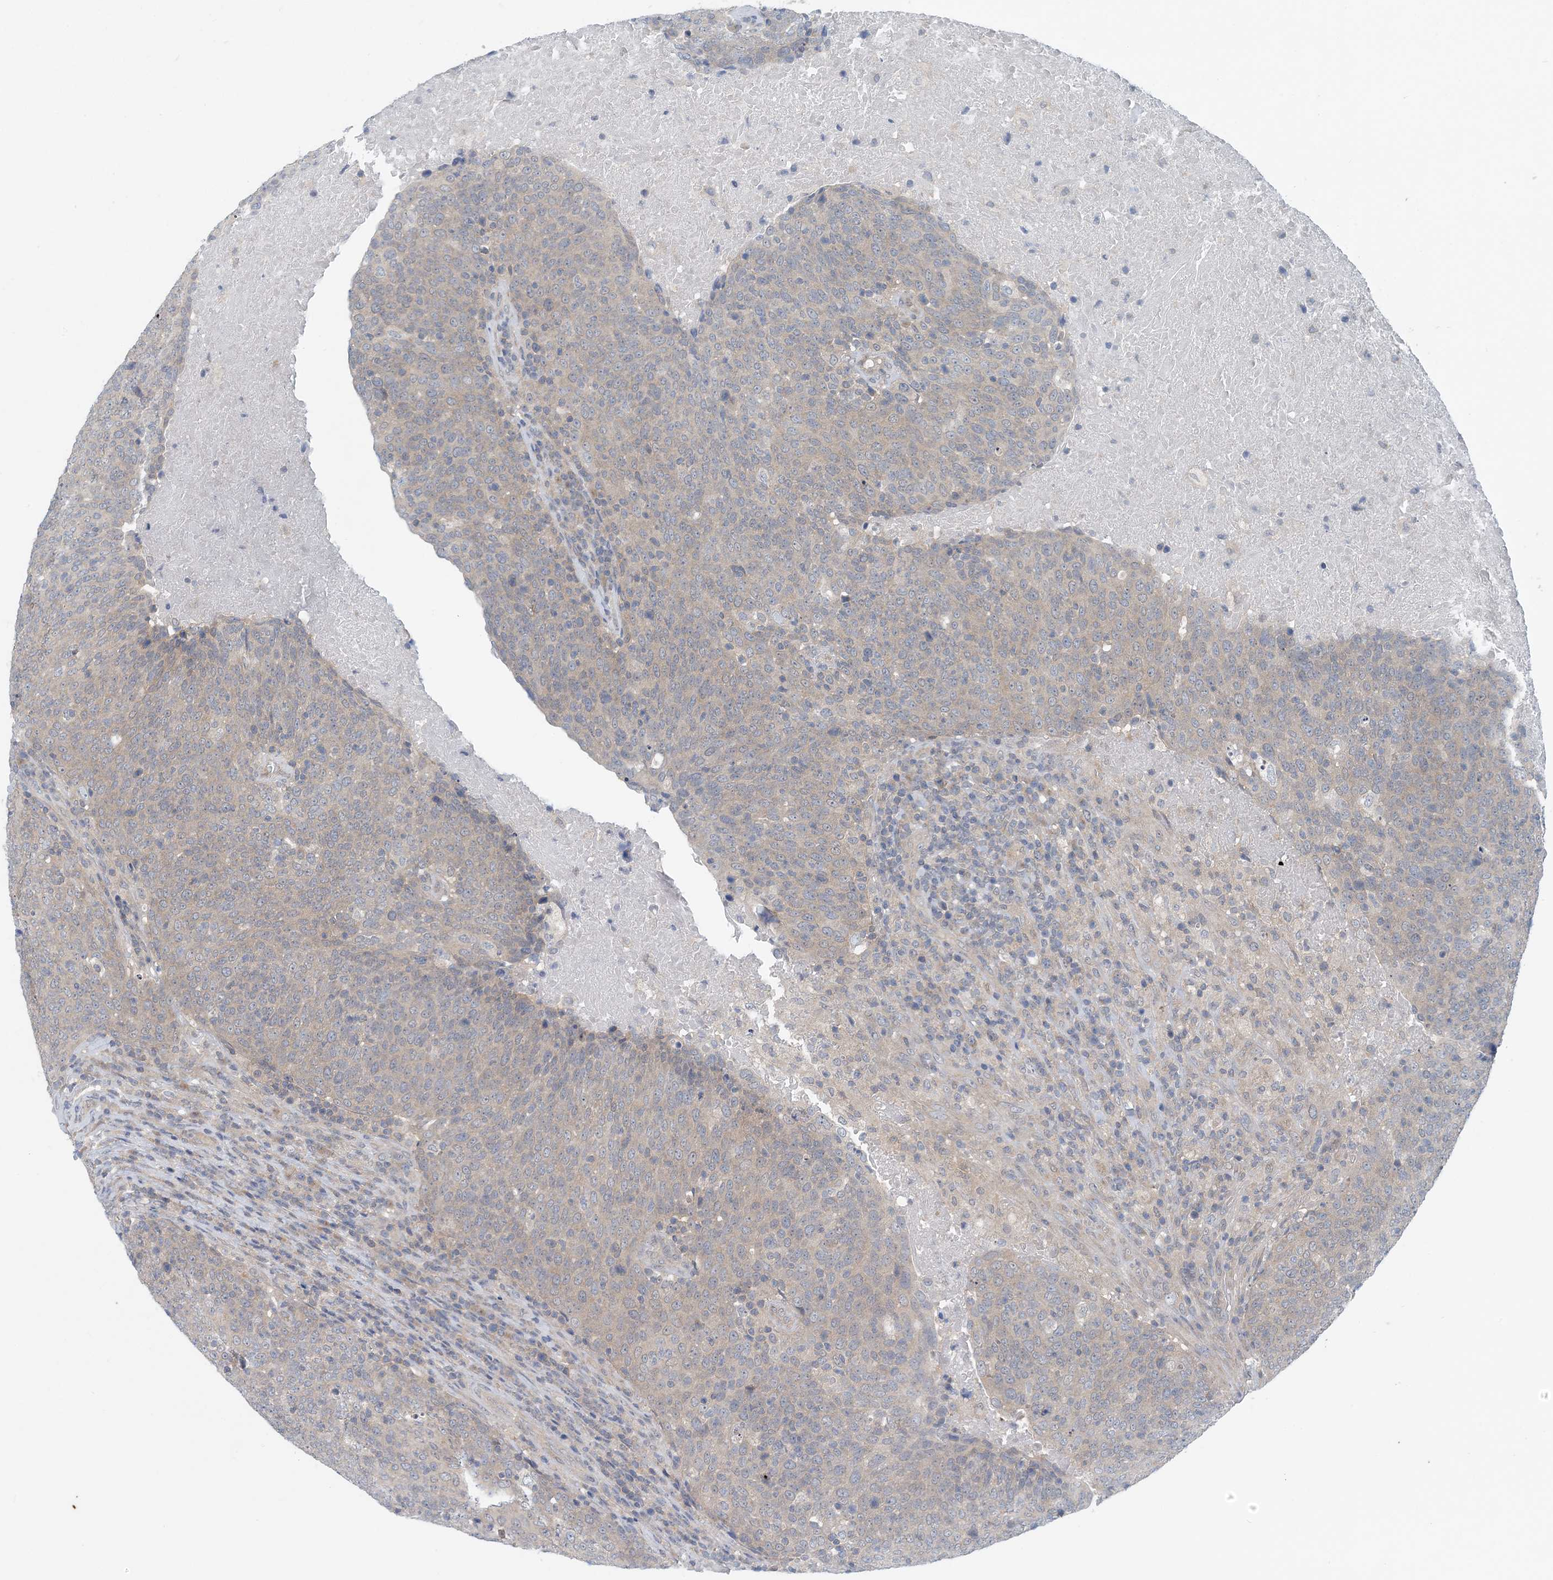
{"staining": {"intensity": "negative", "quantity": "none", "location": "none"}, "tissue": "head and neck cancer", "cell_type": "Tumor cells", "image_type": "cancer", "snomed": [{"axis": "morphology", "description": "Squamous cell carcinoma, NOS"}, {"axis": "morphology", "description": "Squamous cell carcinoma, metastatic, NOS"}, {"axis": "topography", "description": "Lymph node"}, {"axis": "topography", "description": "Head-Neck"}], "caption": "DAB immunohistochemical staining of head and neck cancer displays no significant positivity in tumor cells. (DAB (3,3'-diaminobenzidine) IHC visualized using brightfield microscopy, high magnification).", "gene": "HIKESHI", "patient": {"sex": "male", "age": 62}}